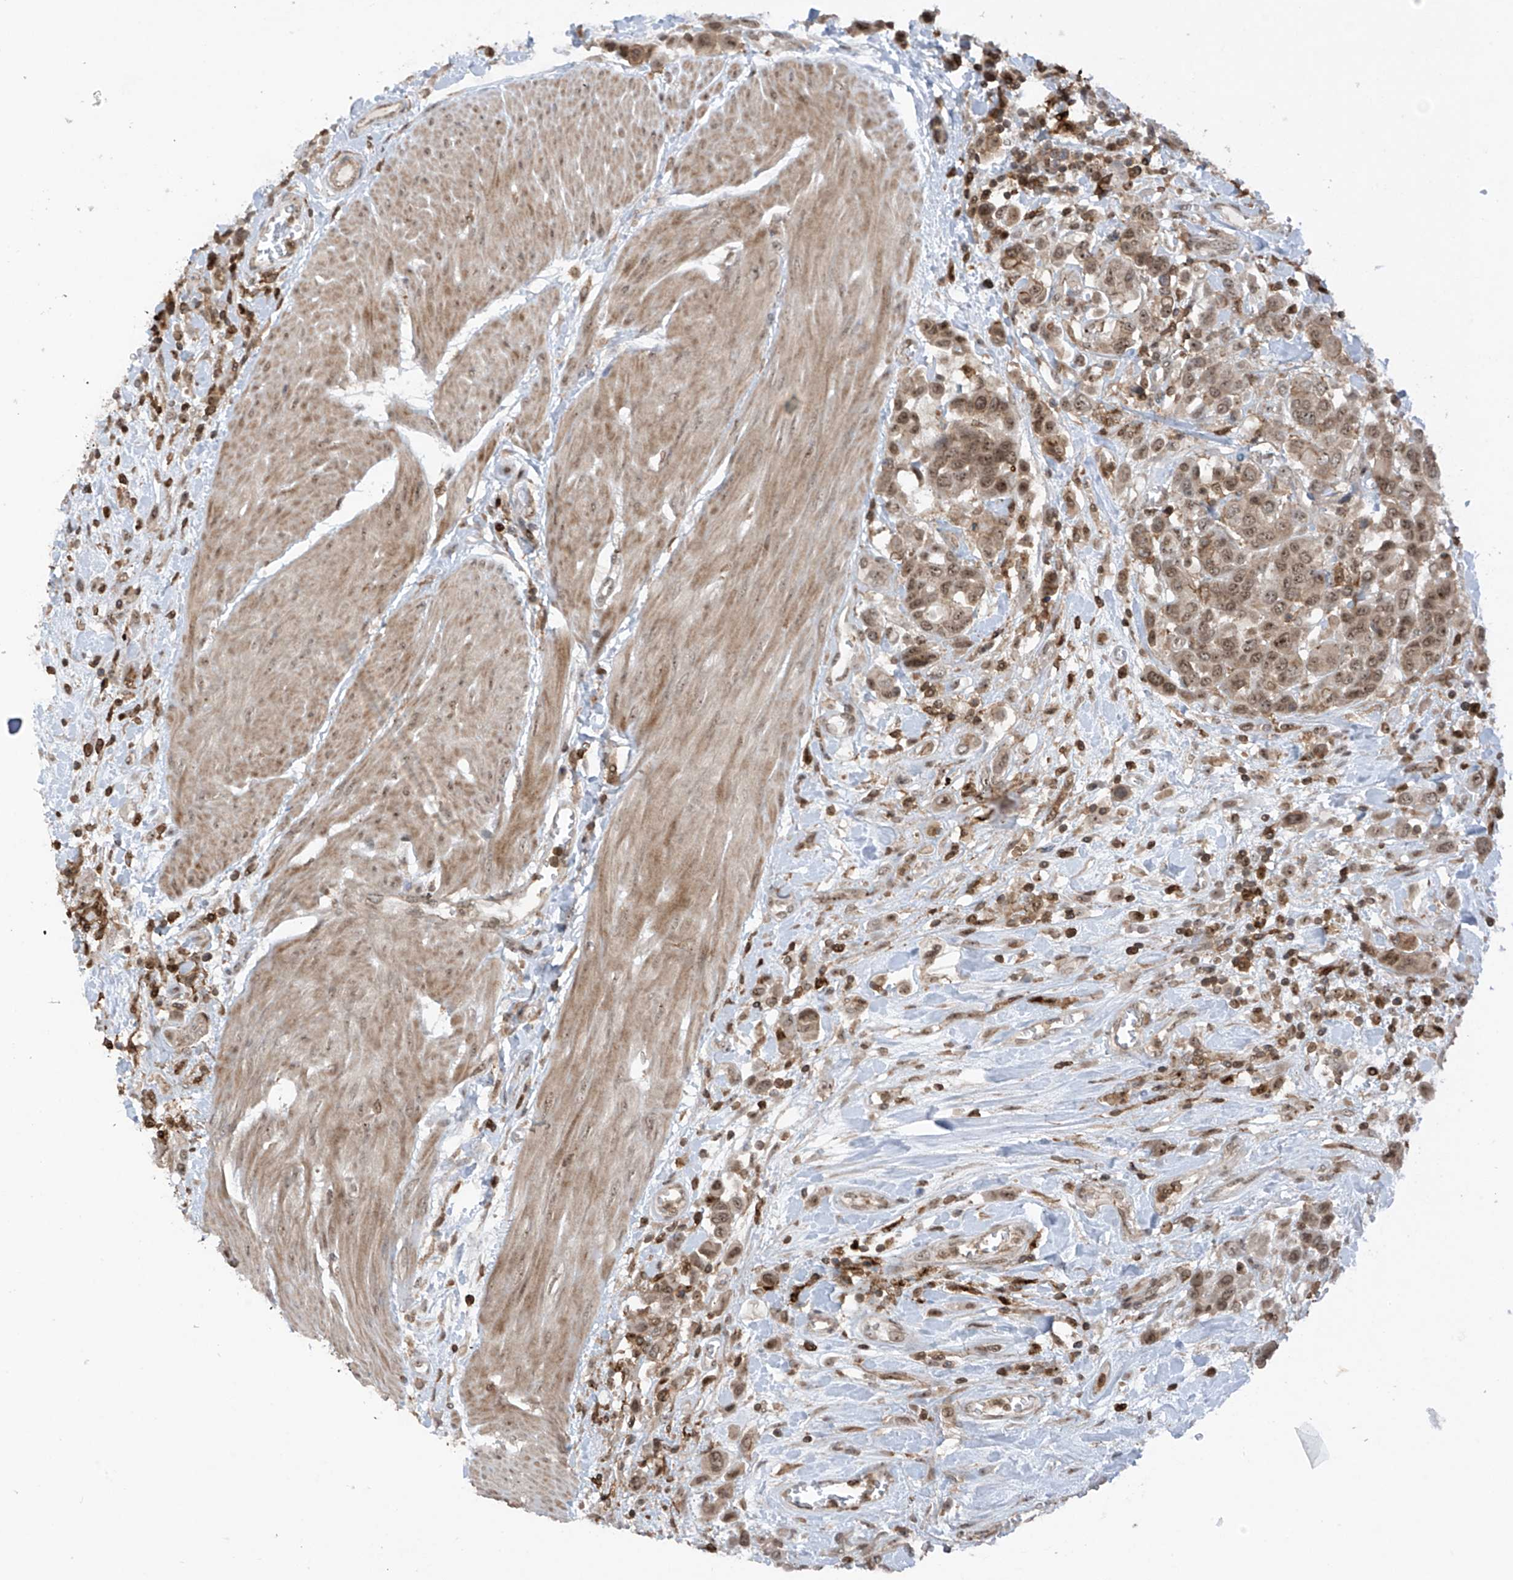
{"staining": {"intensity": "weak", "quantity": ">75%", "location": "cytoplasmic/membranous,nuclear"}, "tissue": "urothelial cancer", "cell_type": "Tumor cells", "image_type": "cancer", "snomed": [{"axis": "morphology", "description": "Urothelial carcinoma, High grade"}, {"axis": "topography", "description": "Urinary bladder"}], "caption": "Protein staining displays weak cytoplasmic/membranous and nuclear positivity in about >75% of tumor cells in high-grade urothelial carcinoma.", "gene": "REPIN1", "patient": {"sex": "male", "age": 50}}